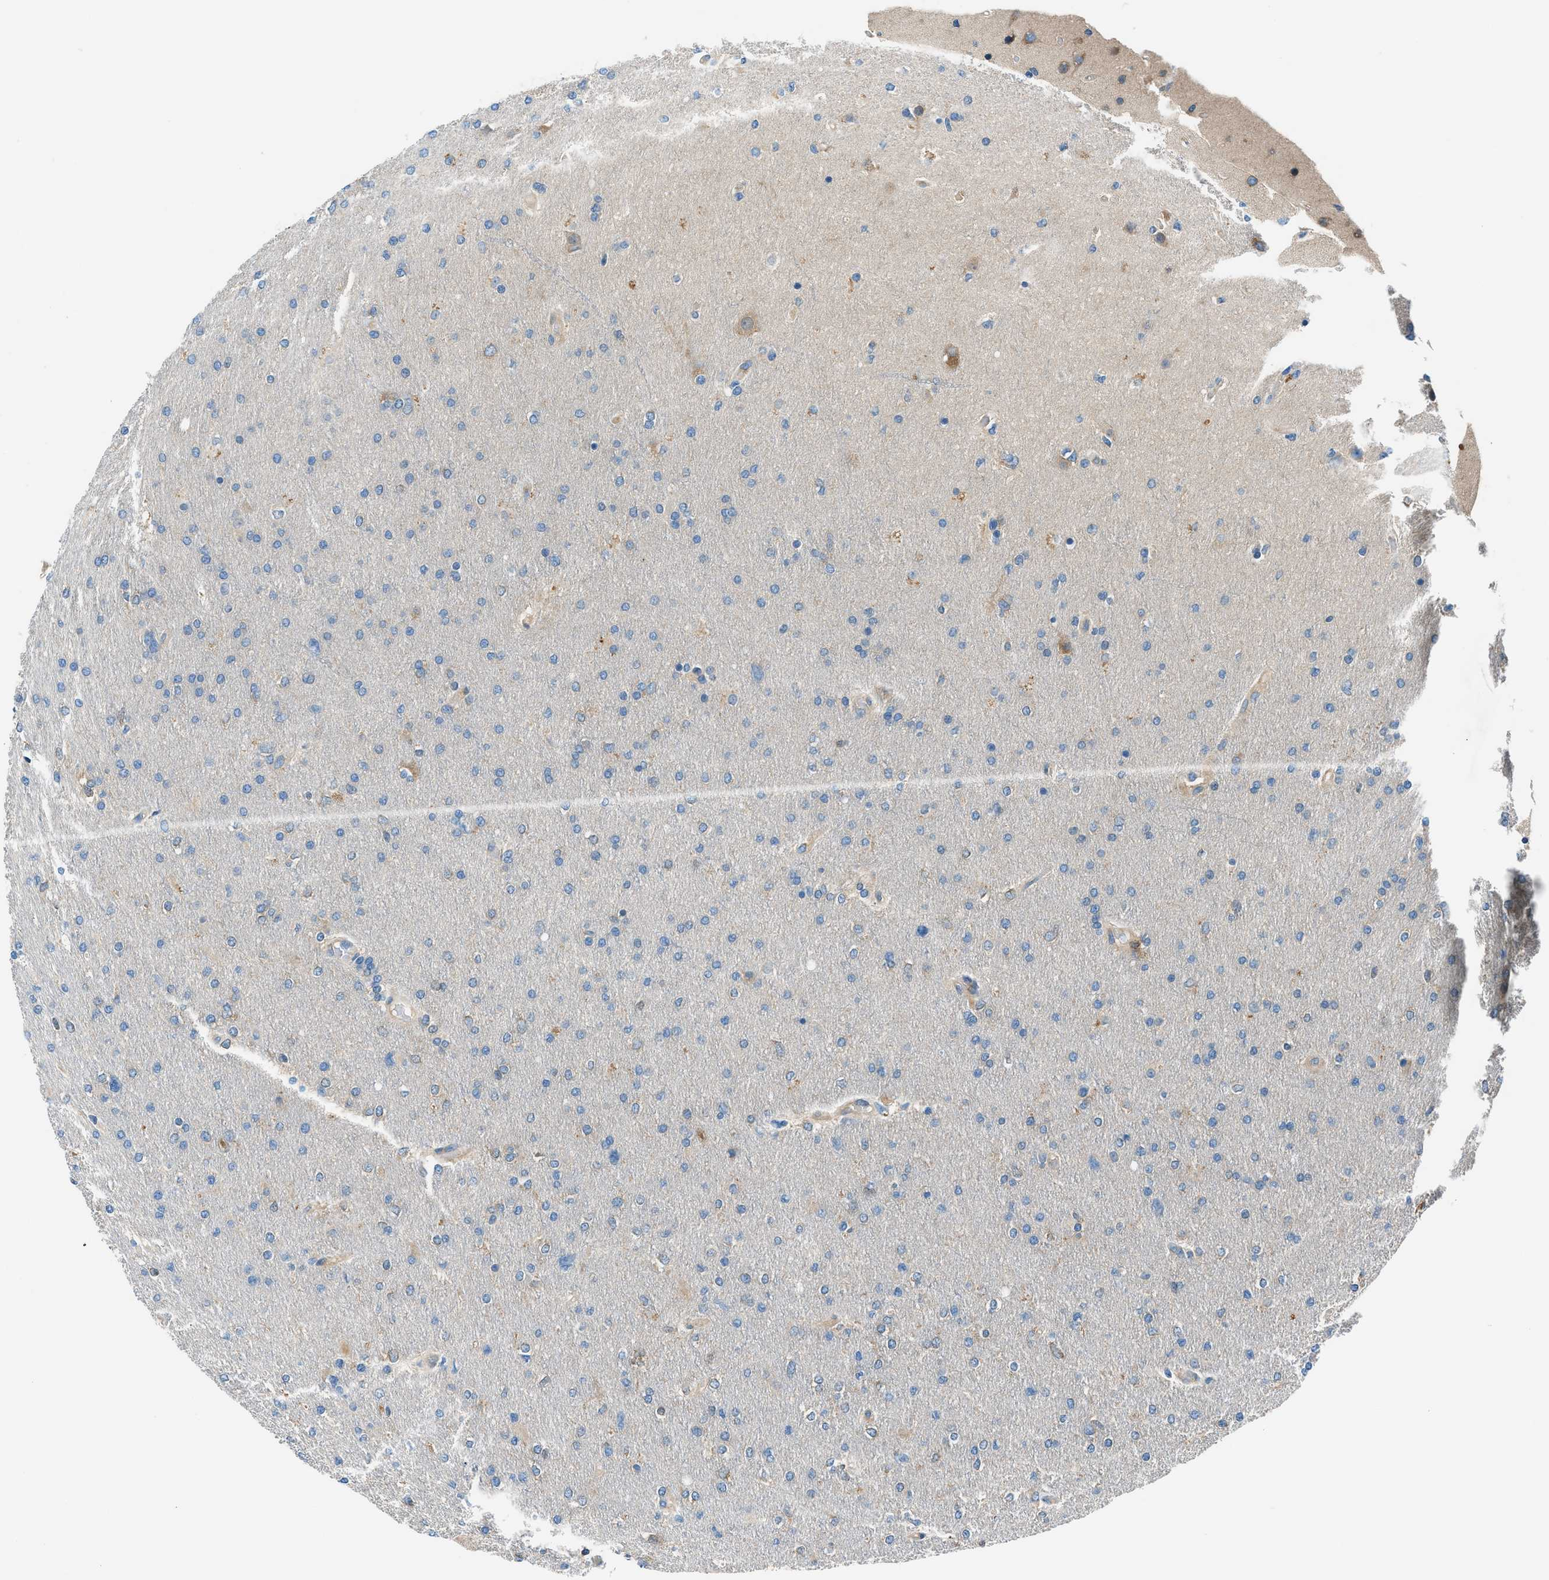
{"staining": {"intensity": "weak", "quantity": "<25%", "location": "cytoplasmic/membranous"}, "tissue": "glioma", "cell_type": "Tumor cells", "image_type": "cancer", "snomed": [{"axis": "morphology", "description": "Glioma, malignant, High grade"}, {"axis": "topography", "description": "Cerebral cortex"}], "caption": "The IHC micrograph has no significant positivity in tumor cells of glioma tissue.", "gene": "SARS1", "patient": {"sex": "female", "age": 36}}